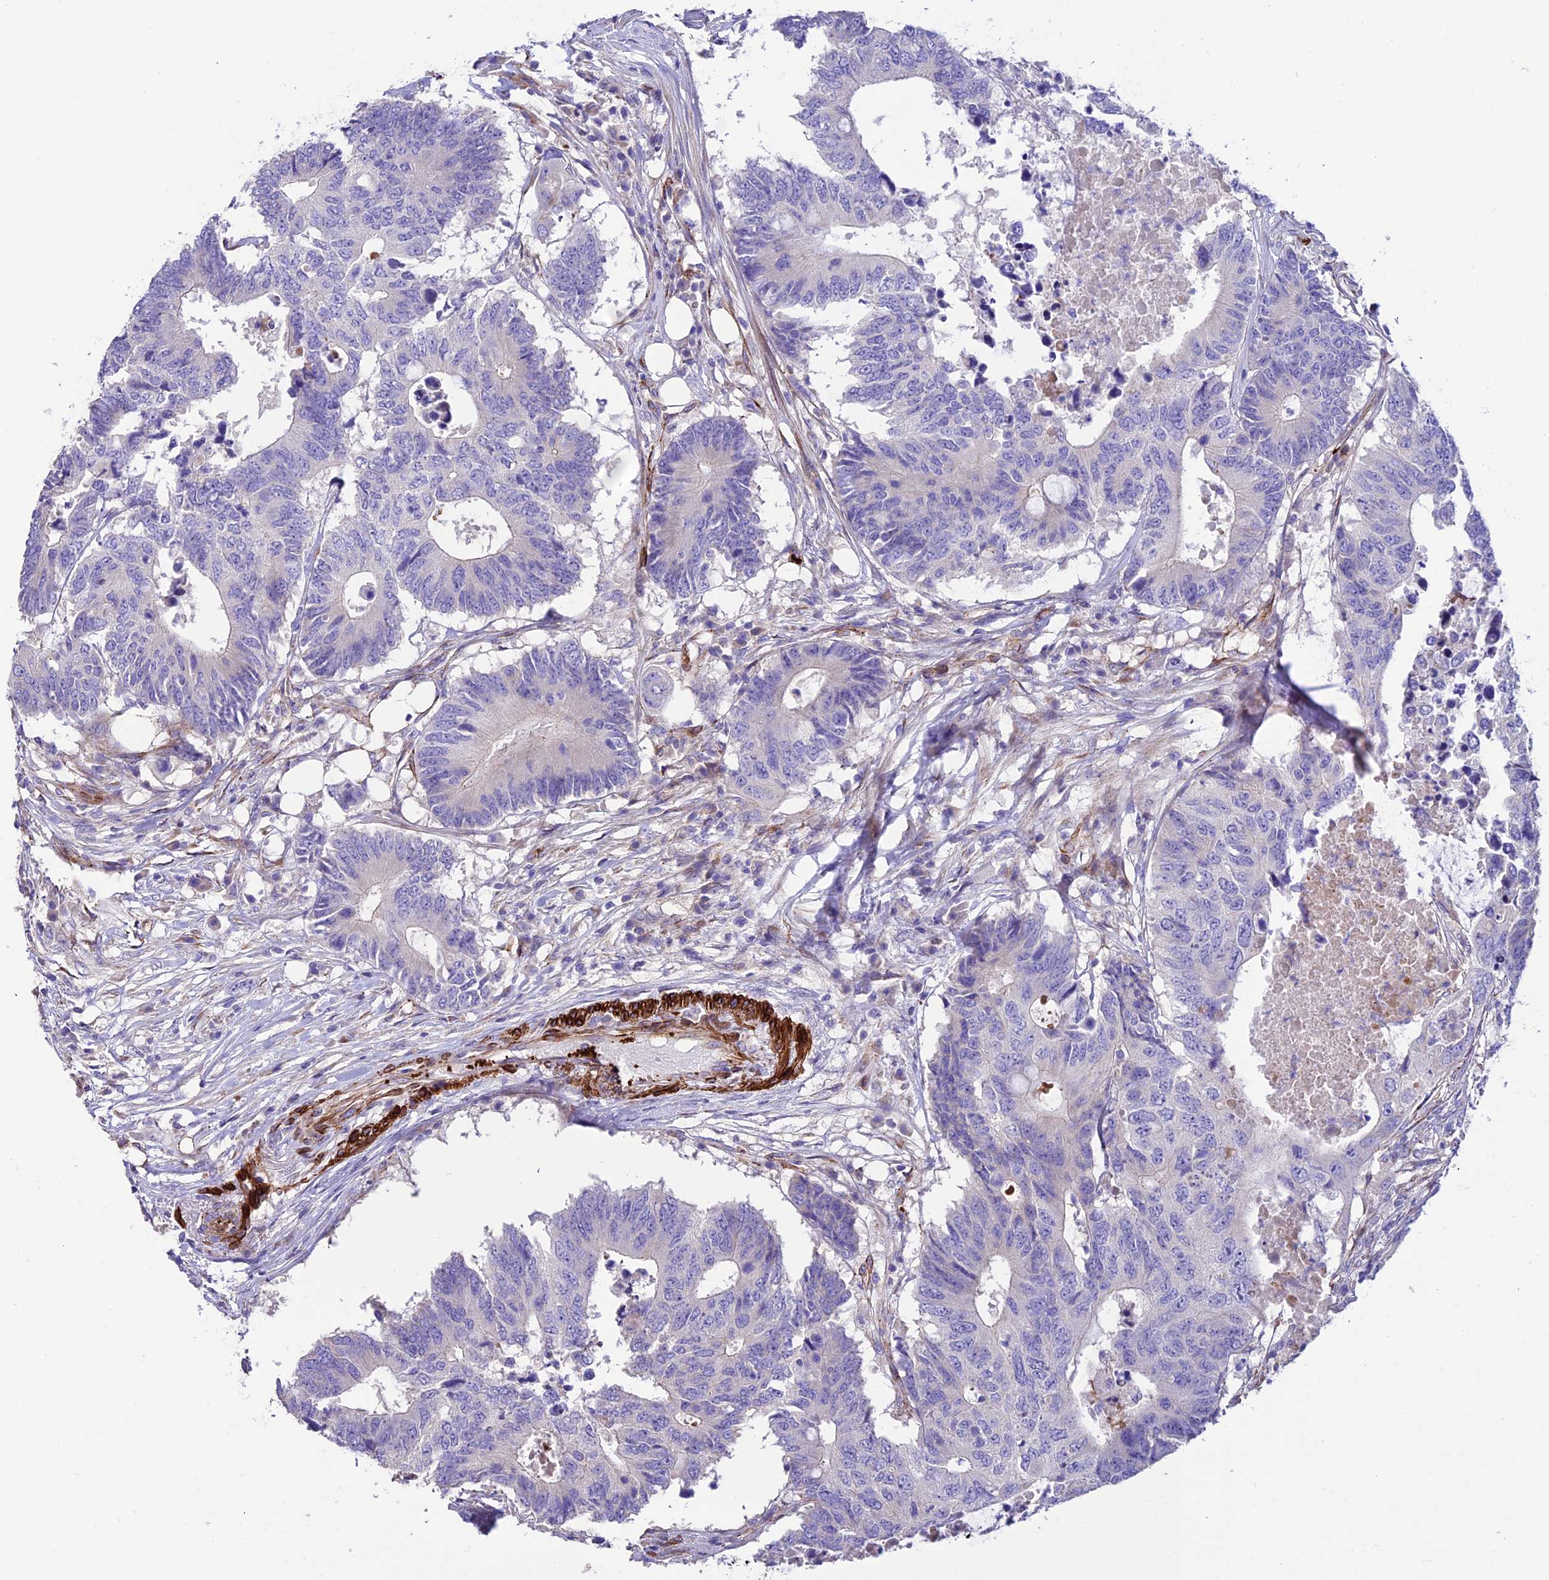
{"staining": {"intensity": "negative", "quantity": "none", "location": "none"}, "tissue": "colorectal cancer", "cell_type": "Tumor cells", "image_type": "cancer", "snomed": [{"axis": "morphology", "description": "Adenocarcinoma, NOS"}, {"axis": "topography", "description": "Colon"}], "caption": "A micrograph of human colorectal cancer is negative for staining in tumor cells.", "gene": "REX1BD", "patient": {"sex": "male", "age": 71}}